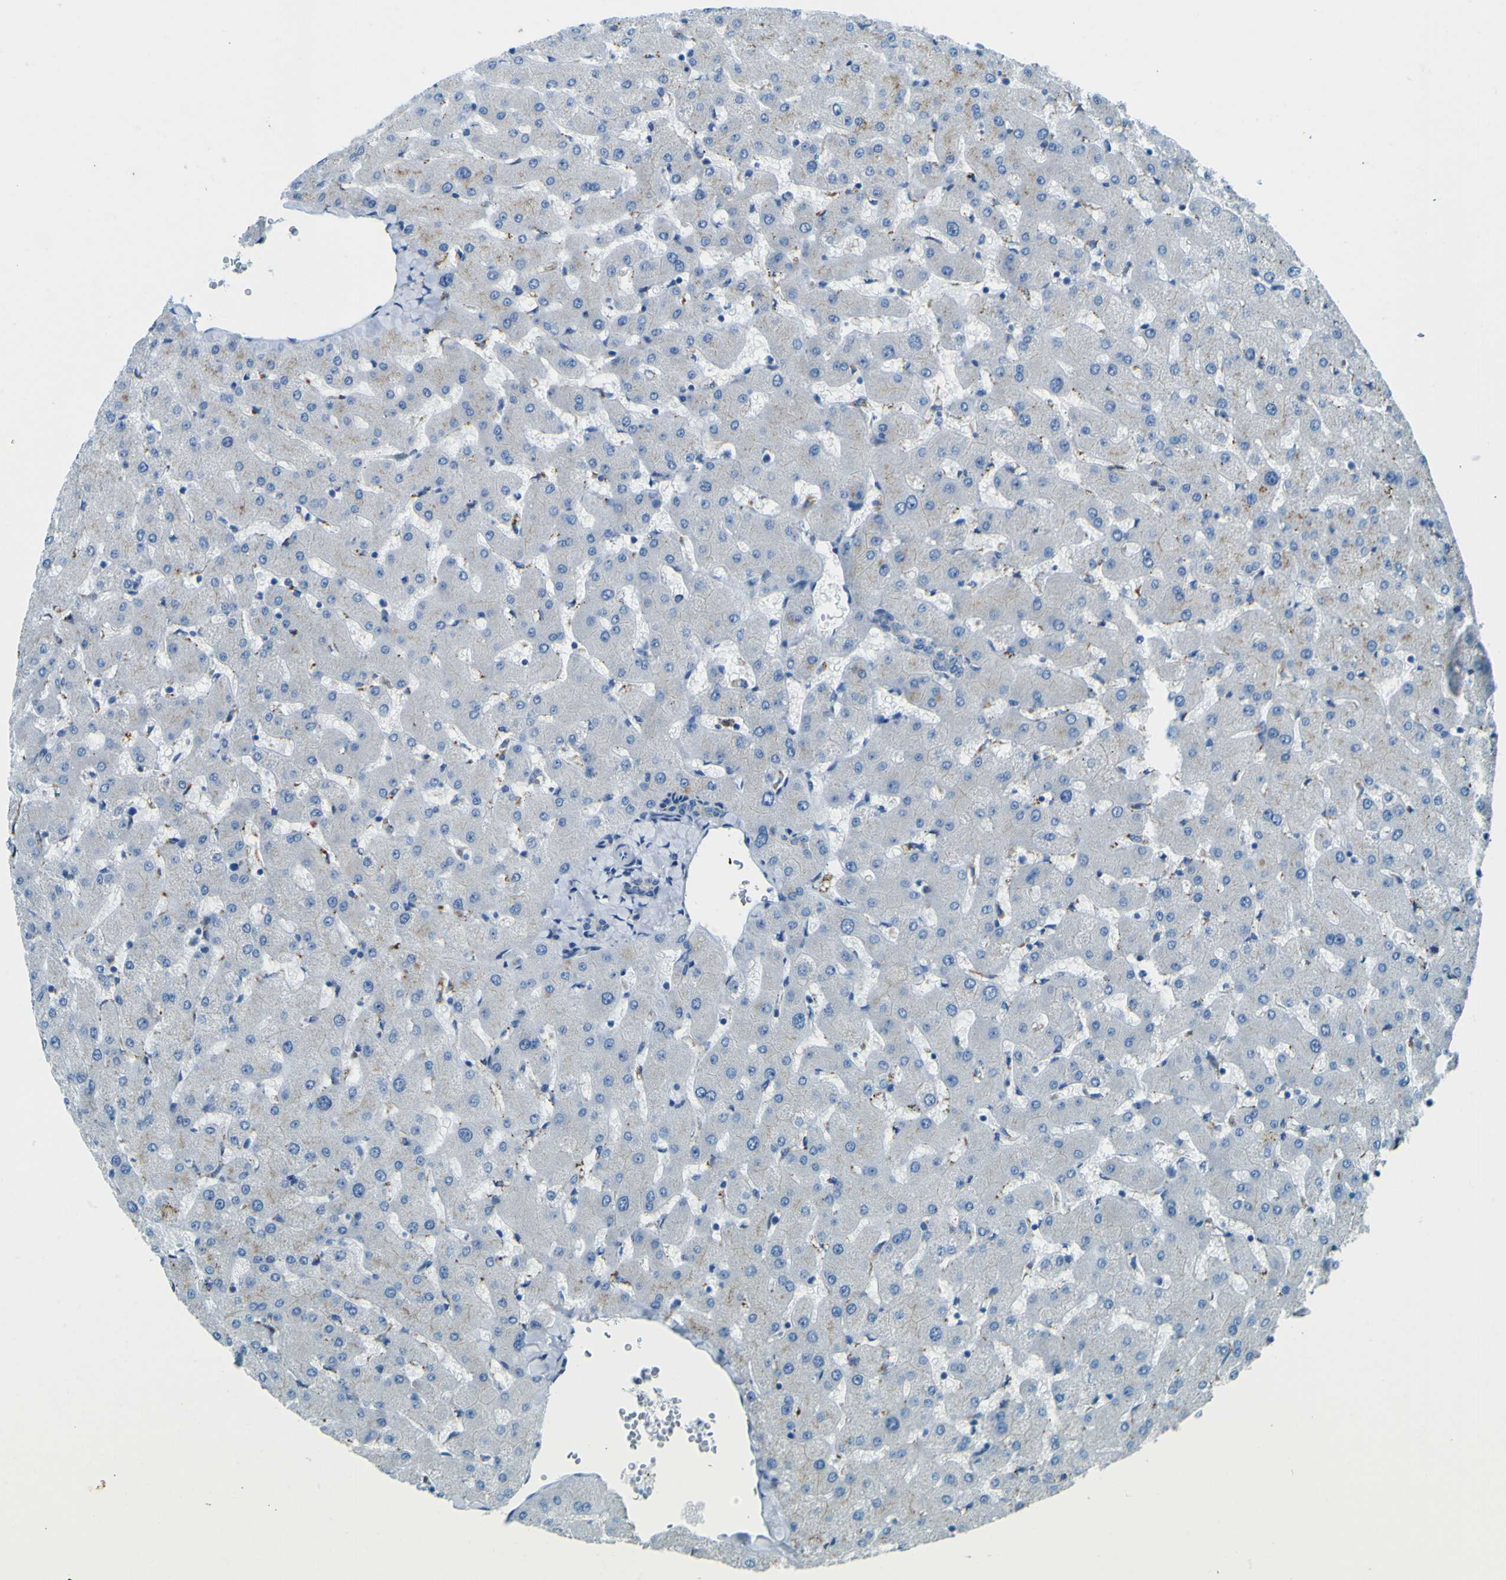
{"staining": {"intensity": "negative", "quantity": "none", "location": "none"}, "tissue": "liver", "cell_type": "Cholangiocytes", "image_type": "normal", "snomed": [{"axis": "morphology", "description": "Normal tissue, NOS"}, {"axis": "topography", "description": "Liver"}], "caption": "Liver was stained to show a protein in brown. There is no significant expression in cholangiocytes.", "gene": "PDE9A", "patient": {"sex": "female", "age": 63}}